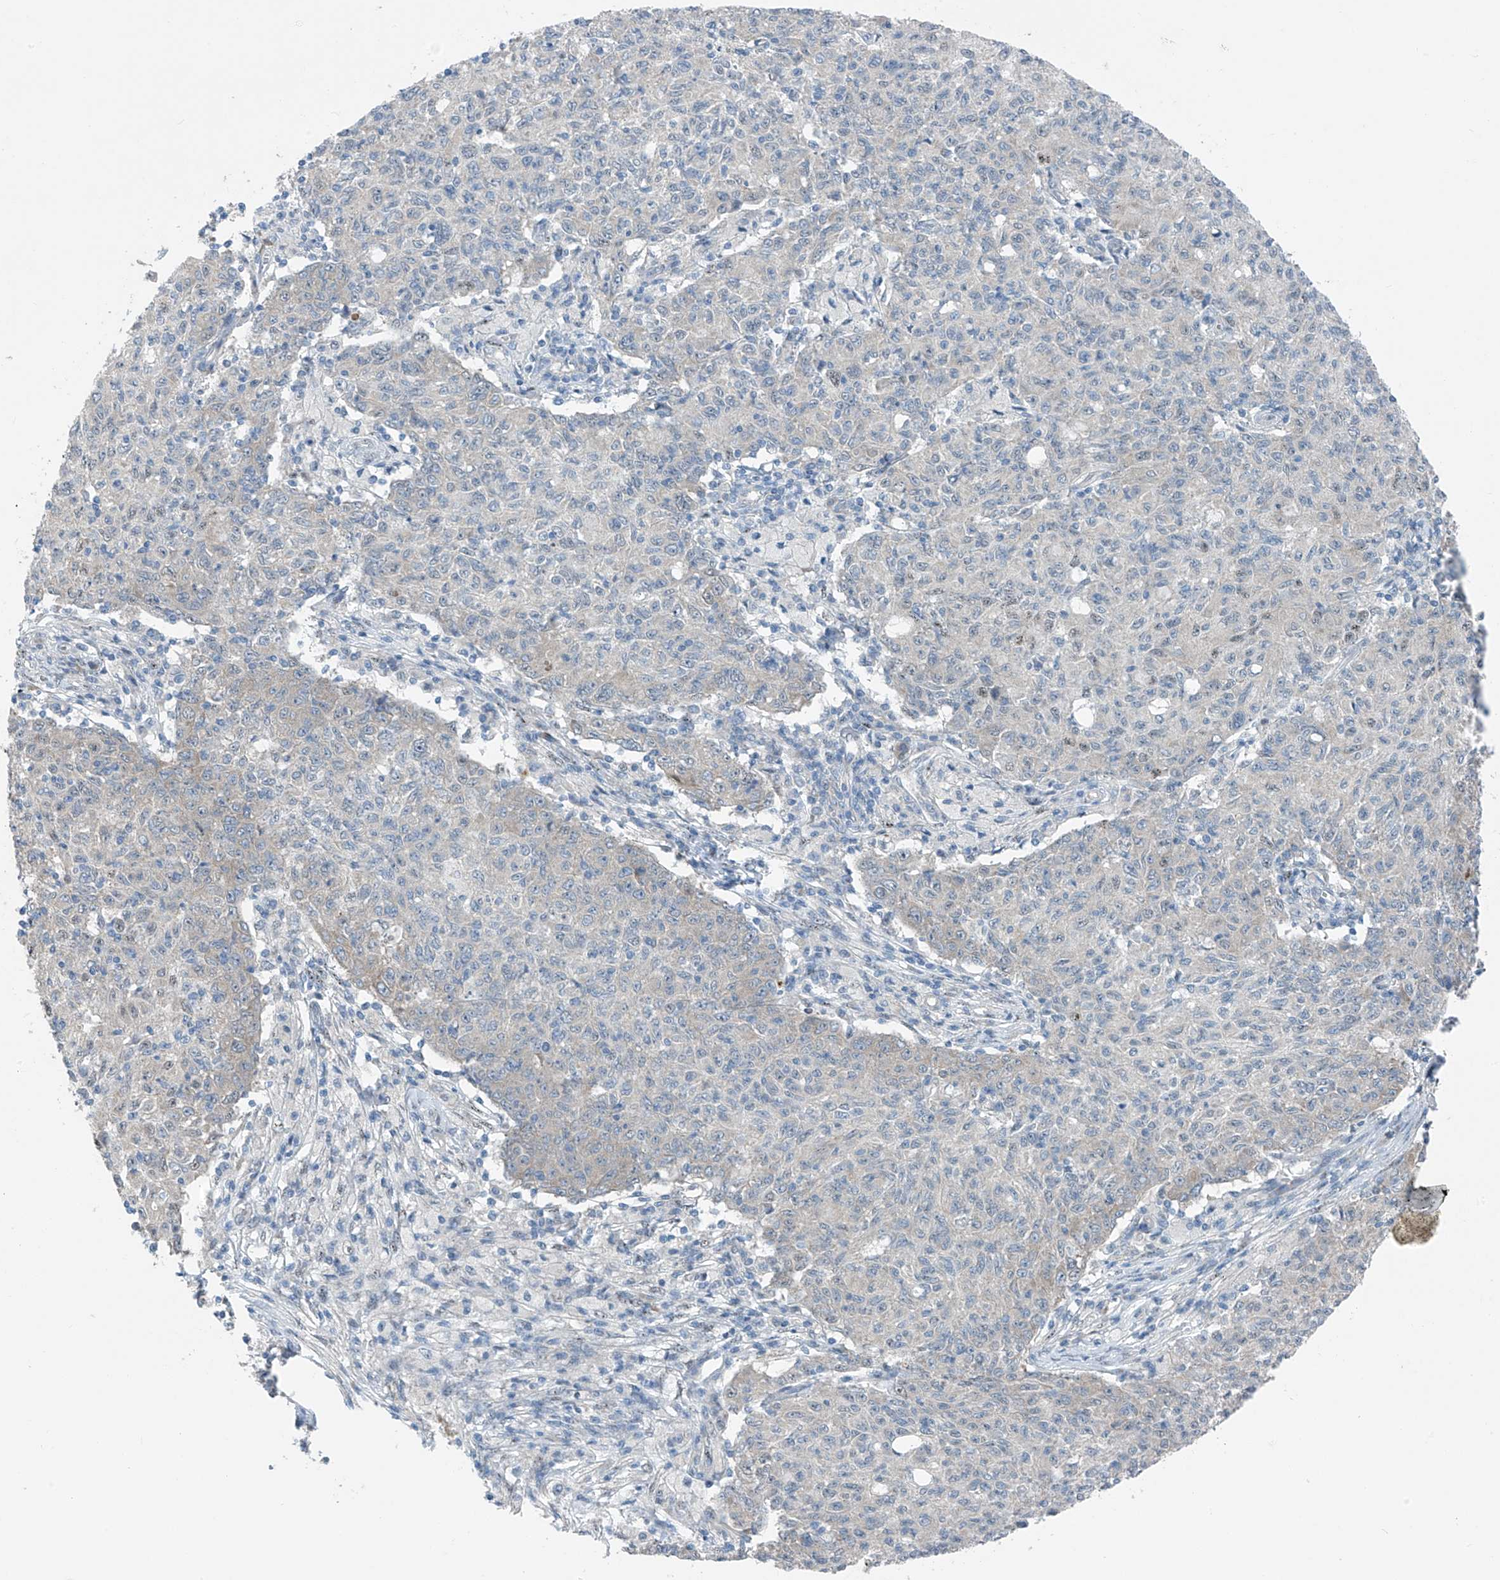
{"staining": {"intensity": "negative", "quantity": "none", "location": "none"}, "tissue": "ovarian cancer", "cell_type": "Tumor cells", "image_type": "cancer", "snomed": [{"axis": "morphology", "description": "Carcinoma, endometroid"}, {"axis": "topography", "description": "Ovary"}], "caption": "Histopathology image shows no significant protein expression in tumor cells of endometroid carcinoma (ovarian).", "gene": "RPL4", "patient": {"sex": "female", "age": 42}}